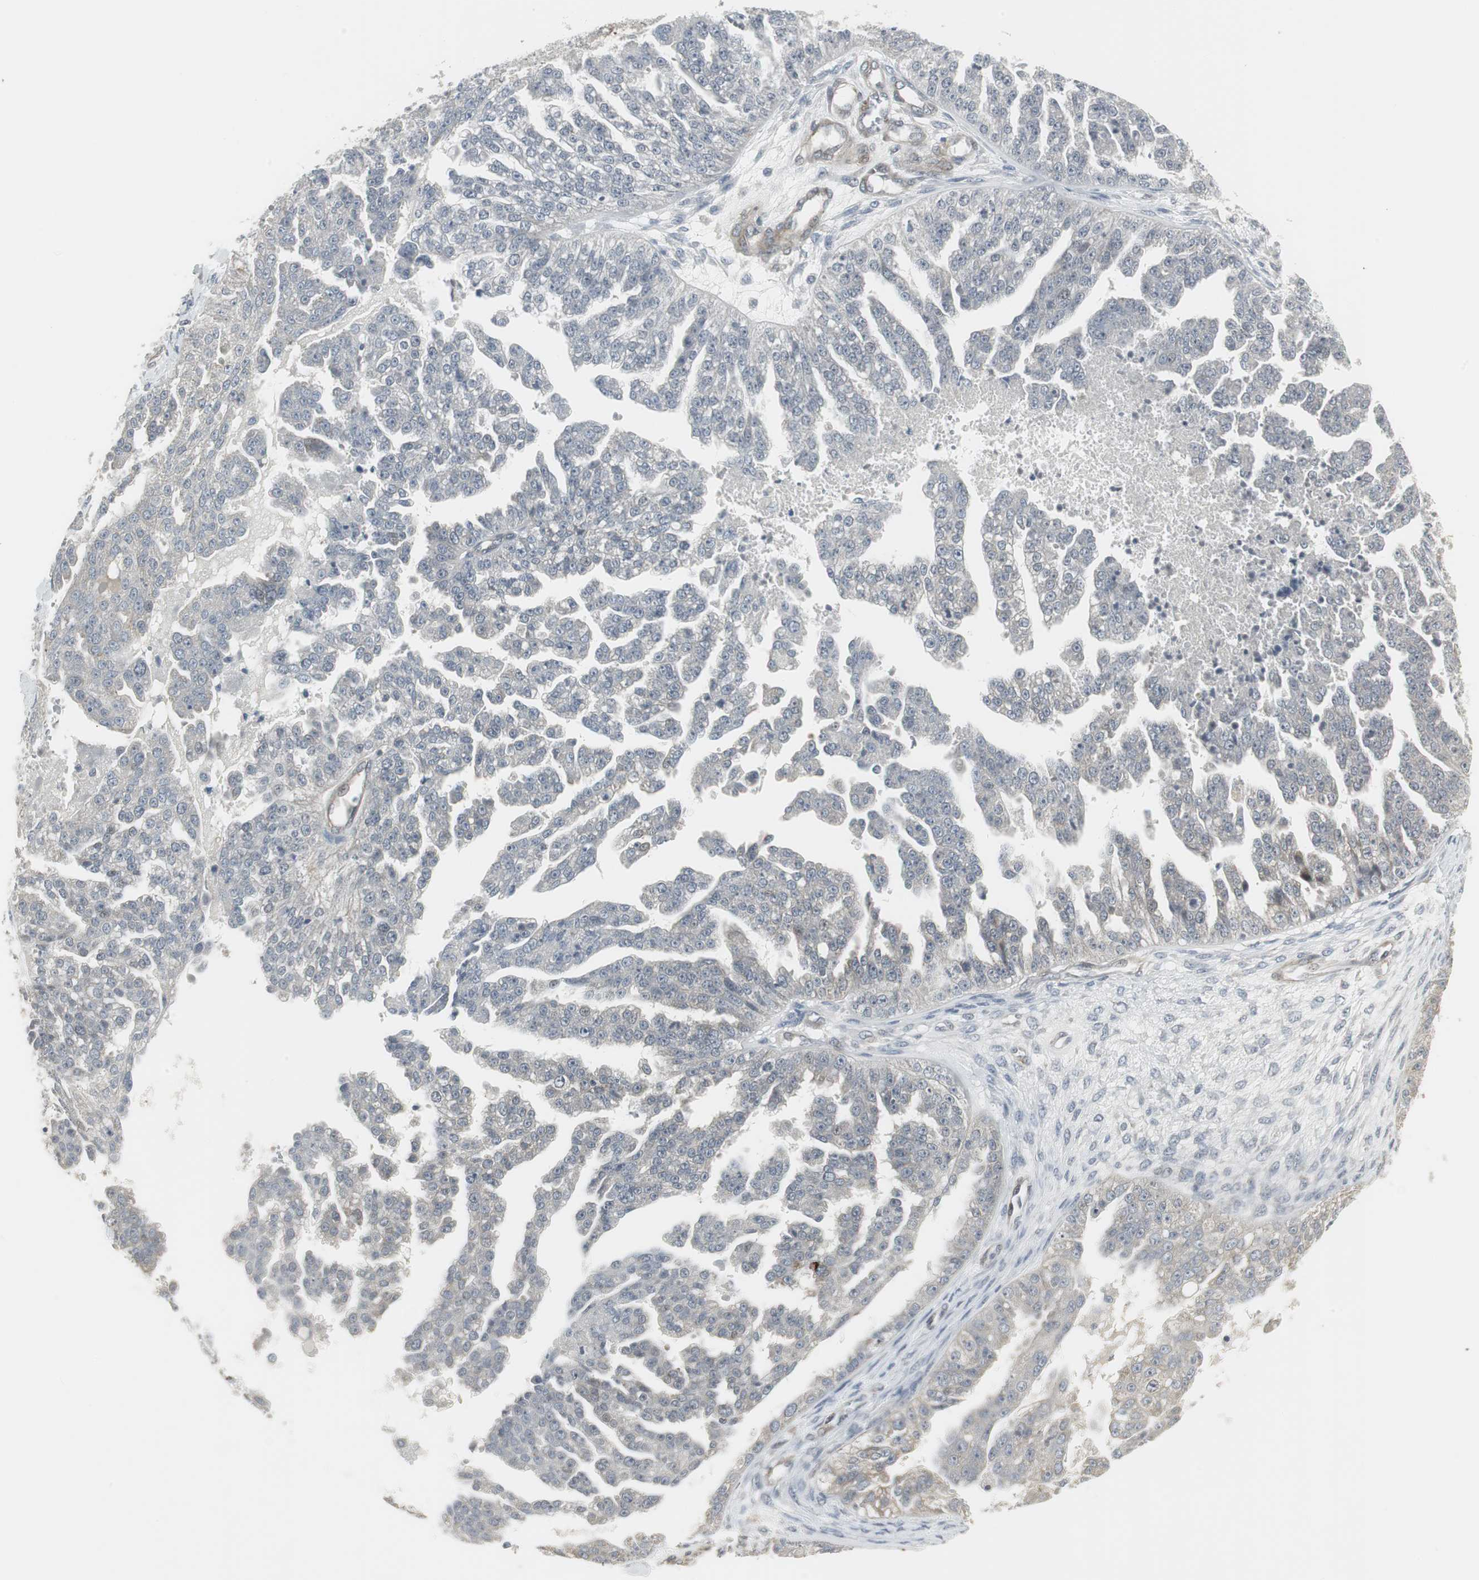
{"staining": {"intensity": "weak", "quantity": "<25%", "location": "cytoplasmic/membranous"}, "tissue": "ovarian cancer", "cell_type": "Tumor cells", "image_type": "cancer", "snomed": [{"axis": "morphology", "description": "Carcinoma, NOS"}, {"axis": "topography", "description": "Soft tissue"}, {"axis": "topography", "description": "Ovary"}], "caption": "DAB (3,3'-diaminobenzidine) immunohistochemical staining of human carcinoma (ovarian) demonstrates no significant expression in tumor cells. (DAB (3,3'-diaminobenzidine) immunohistochemistry (IHC) with hematoxylin counter stain).", "gene": "SCYL3", "patient": {"sex": "female", "age": 54}}